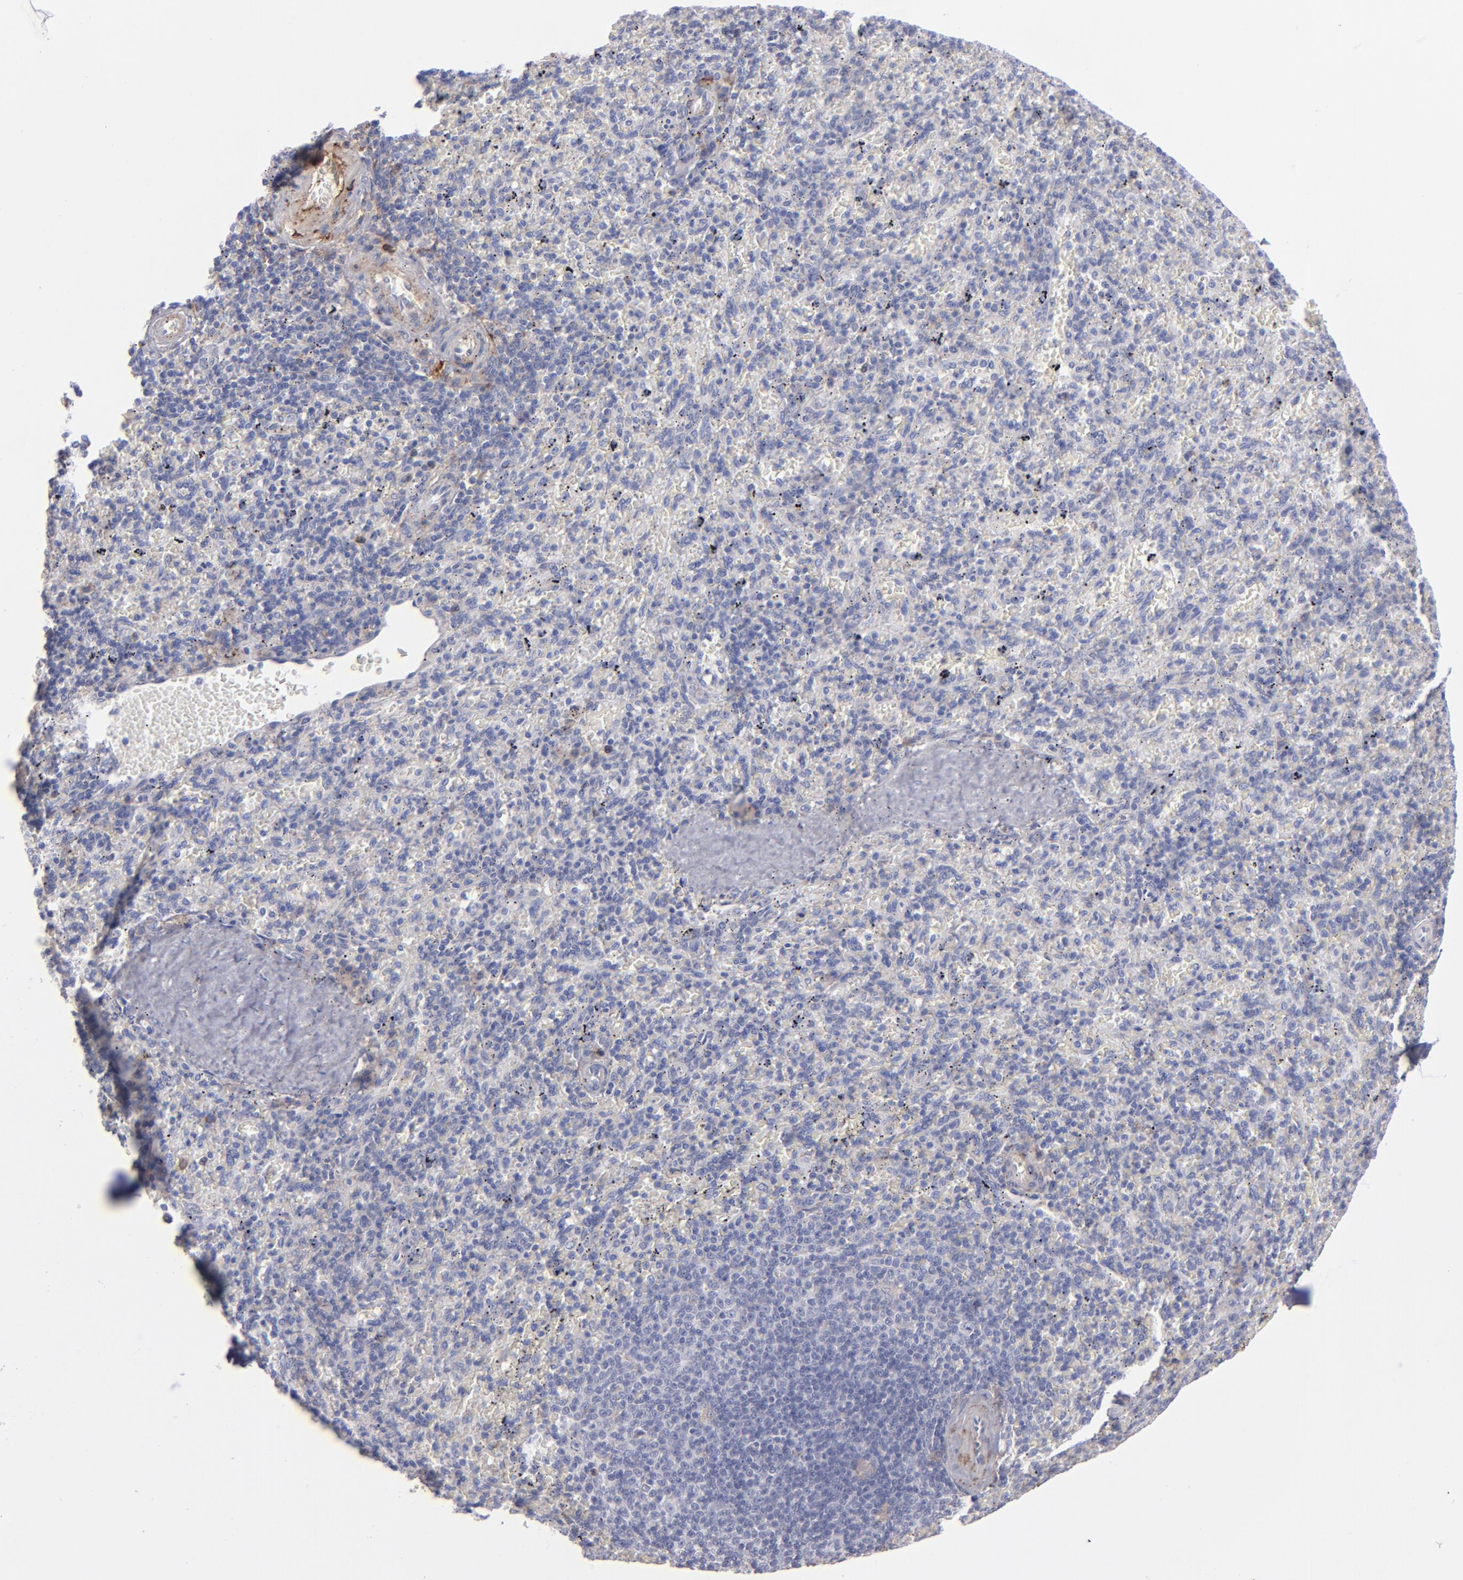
{"staining": {"intensity": "negative", "quantity": "none", "location": "none"}, "tissue": "spleen", "cell_type": "Cells in red pulp", "image_type": "normal", "snomed": [{"axis": "morphology", "description": "Normal tissue, NOS"}, {"axis": "topography", "description": "Spleen"}], "caption": "DAB (3,3'-diaminobenzidine) immunohistochemical staining of normal human spleen exhibits no significant positivity in cells in red pulp.", "gene": "MFGE8", "patient": {"sex": "female", "age": 43}}